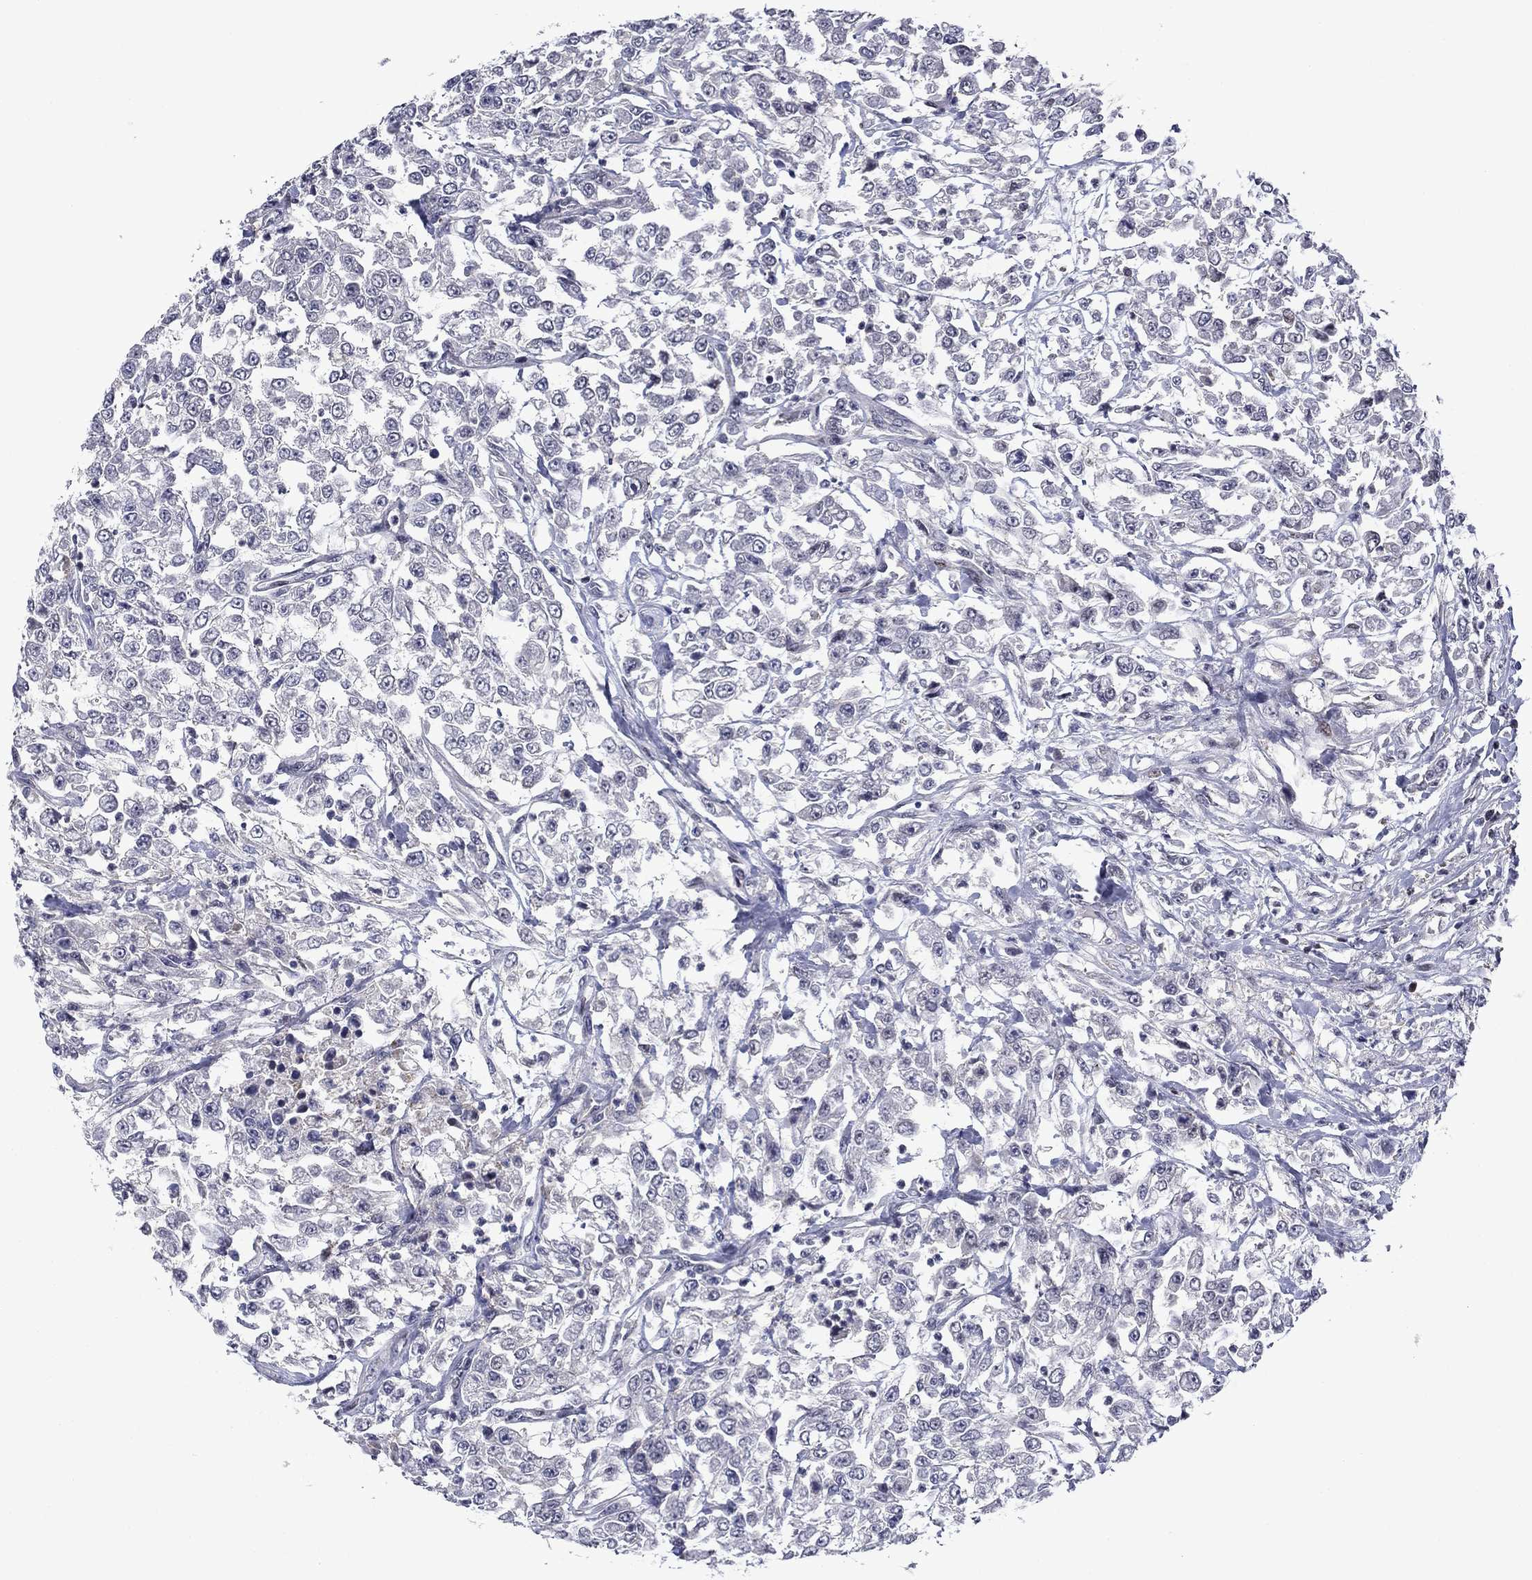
{"staining": {"intensity": "negative", "quantity": "none", "location": "none"}, "tissue": "urothelial cancer", "cell_type": "Tumor cells", "image_type": "cancer", "snomed": [{"axis": "morphology", "description": "Urothelial carcinoma, High grade"}, {"axis": "topography", "description": "Urinary bladder"}], "caption": "Immunohistochemistry (IHC) micrograph of high-grade urothelial carcinoma stained for a protein (brown), which shows no staining in tumor cells.", "gene": "B3GAT1", "patient": {"sex": "male", "age": 46}}